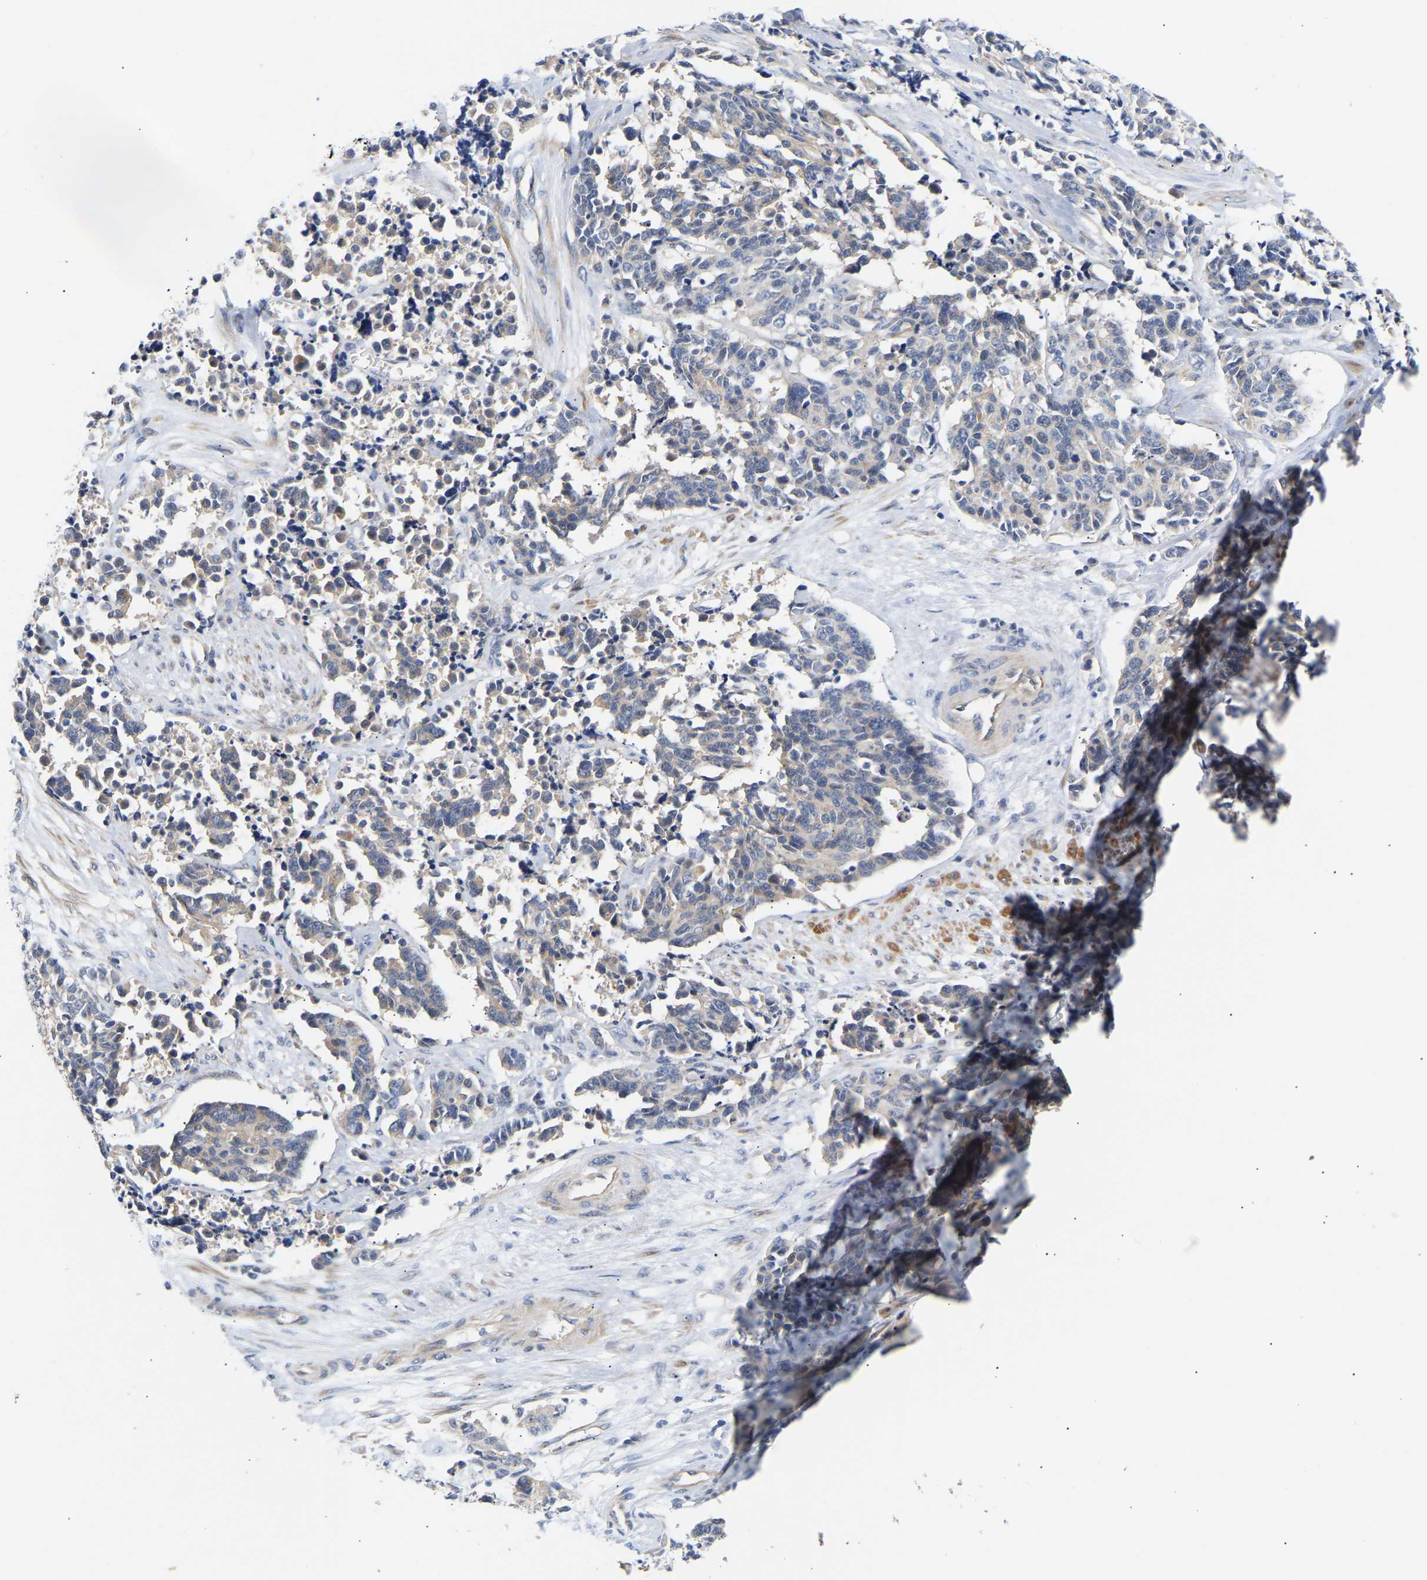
{"staining": {"intensity": "weak", "quantity": "<25%", "location": "cytoplasmic/membranous"}, "tissue": "cervical cancer", "cell_type": "Tumor cells", "image_type": "cancer", "snomed": [{"axis": "morphology", "description": "Squamous cell carcinoma, NOS"}, {"axis": "topography", "description": "Cervix"}], "caption": "Immunohistochemistry of human cervical cancer reveals no positivity in tumor cells.", "gene": "KASH5", "patient": {"sex": "female", "age": 35}}